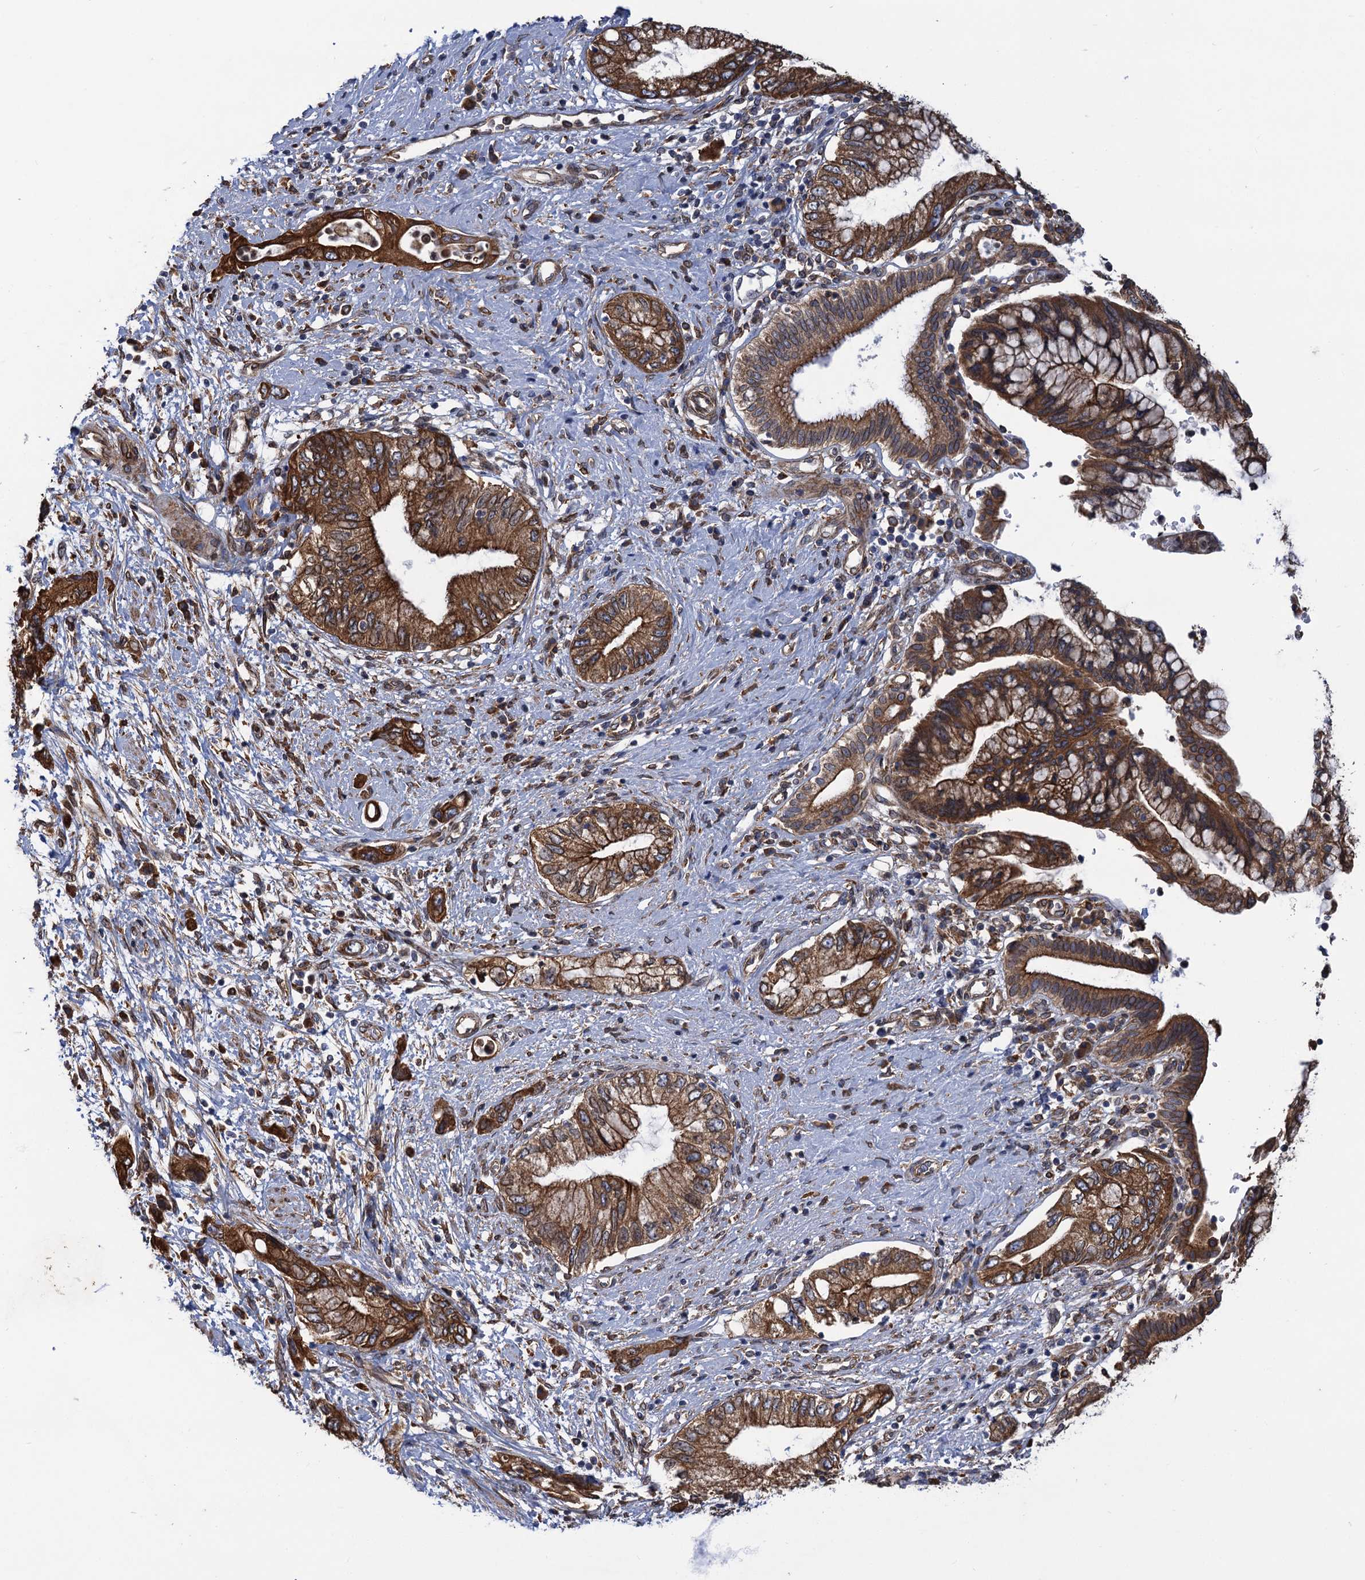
{"staining": {"intensity": "strong", "quantity": ">75%", "location": "cytoplasmic/membranous"}, "tissue": "pancreatic cancer", "cell_type": "Tumor cells", "image_type": "cancer", "snomed": [{"axis": "morphology", "description": "Adenocarcinoma, NOS"}, {"axis": "topography", "description": "Pancreas"}], "caption": "There is high levels of strong cytoplasmic/membranous staining in tumor cells of pancreatic adenocarcinoma, as demonstrated by immunohistochemical staining (brown color).", "gene": "ARMC5", "patient": {"sex": "female", "age": 73}}